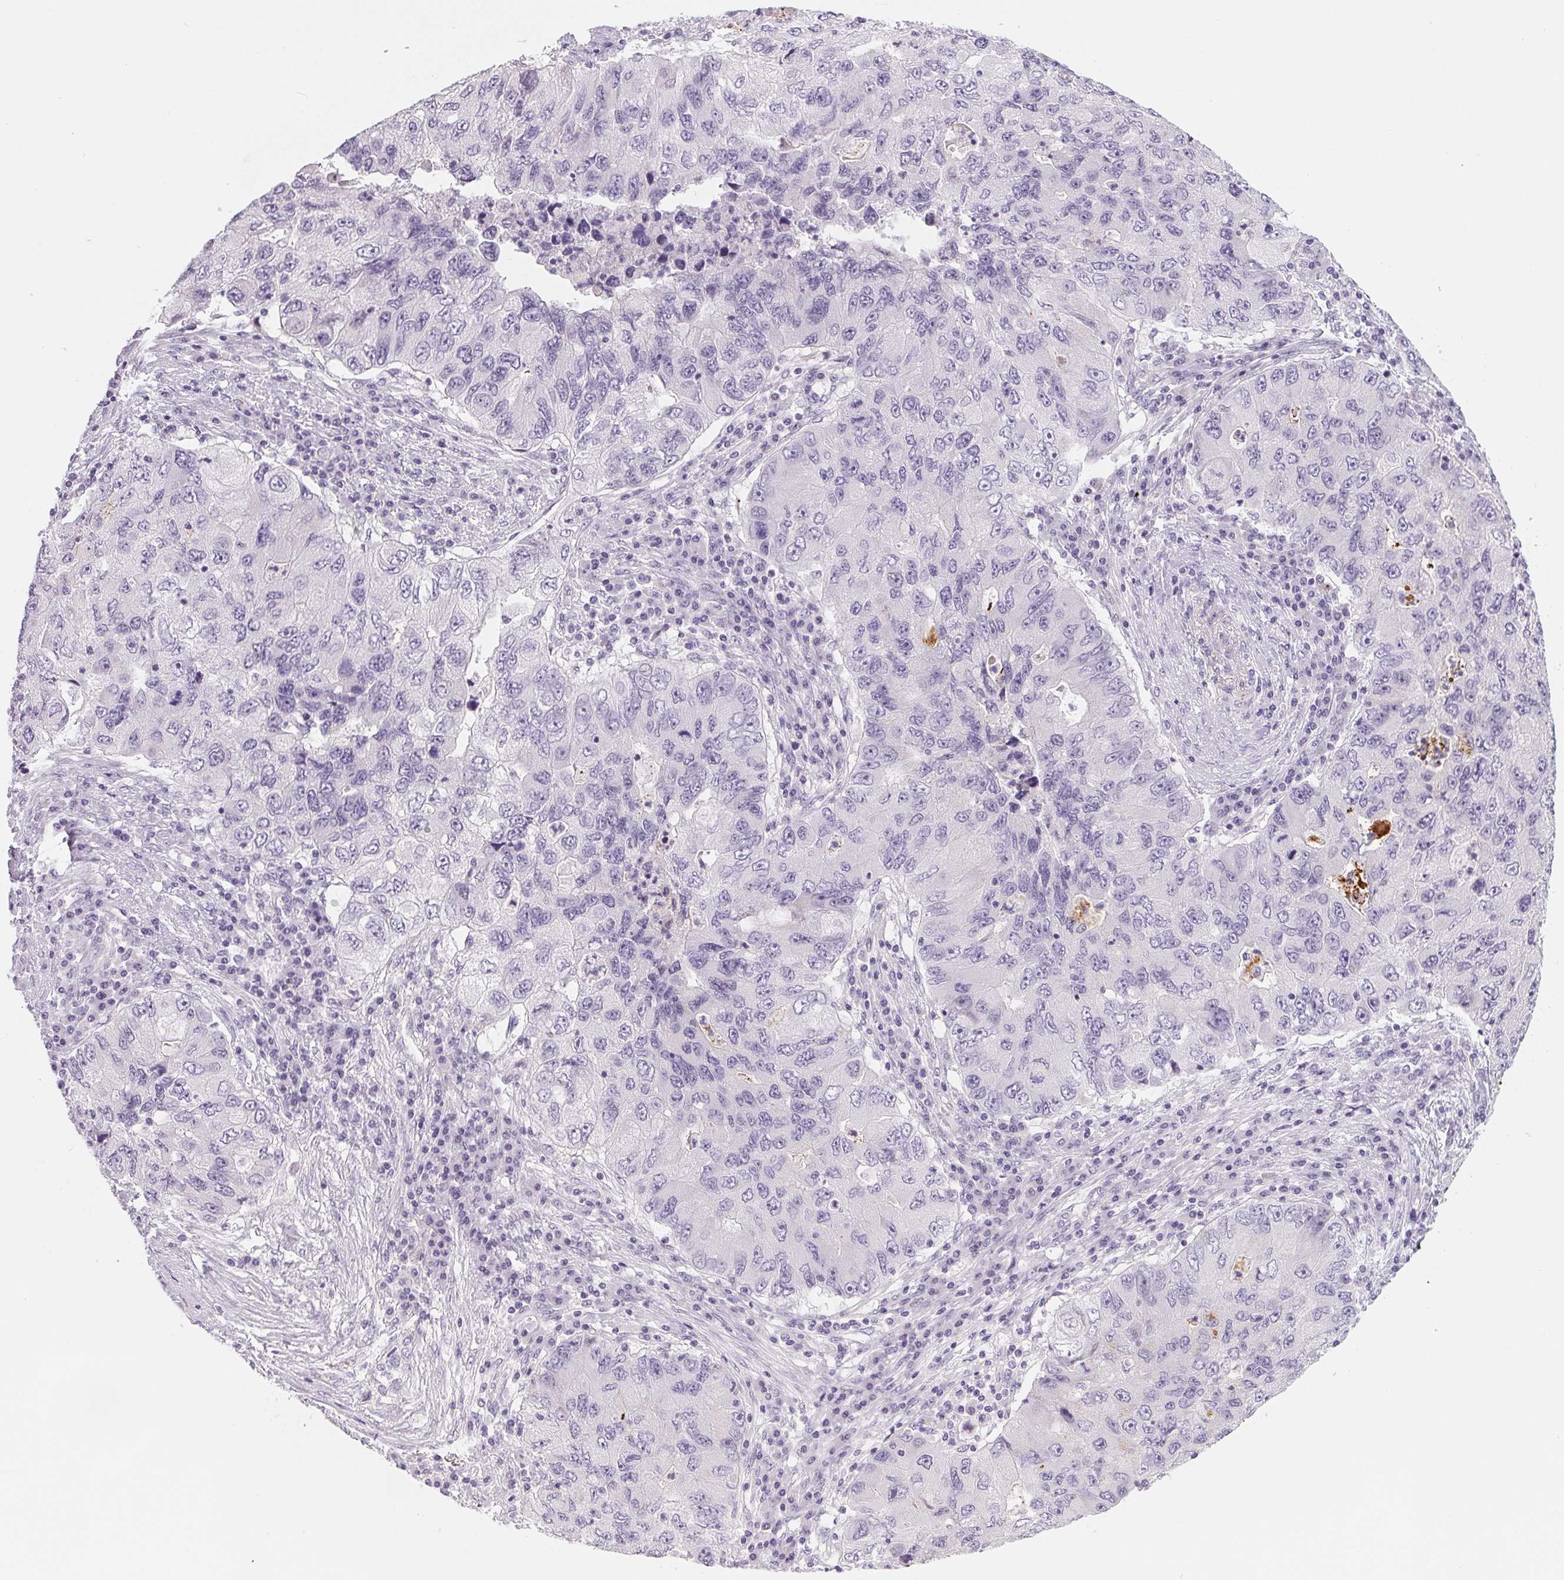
{"staining": {"intensity": "negative", "quantity": "none", "location": "none"}, "tissue": "lung cancer", "cell_type": "Tumor cells", "image_type": "cancer", "snomed": [{"axis": "morphology", "description": "Adenocarcinoma, NOS"}, {"axis": "morphology", "description": "Adenocarcinoma, metastatic, NOS"}, {"axis": "topography", "description": "Lymph node"}, {"axis": "topography", "description": "Lung"}], "caption": "This is a histopathology image of IHC staining of lung metastatic adenocarcinoma, which shows no positivity in tumor cells.", "gene": "CCDC168", "patient": {"sex": "female", "age": 54}}